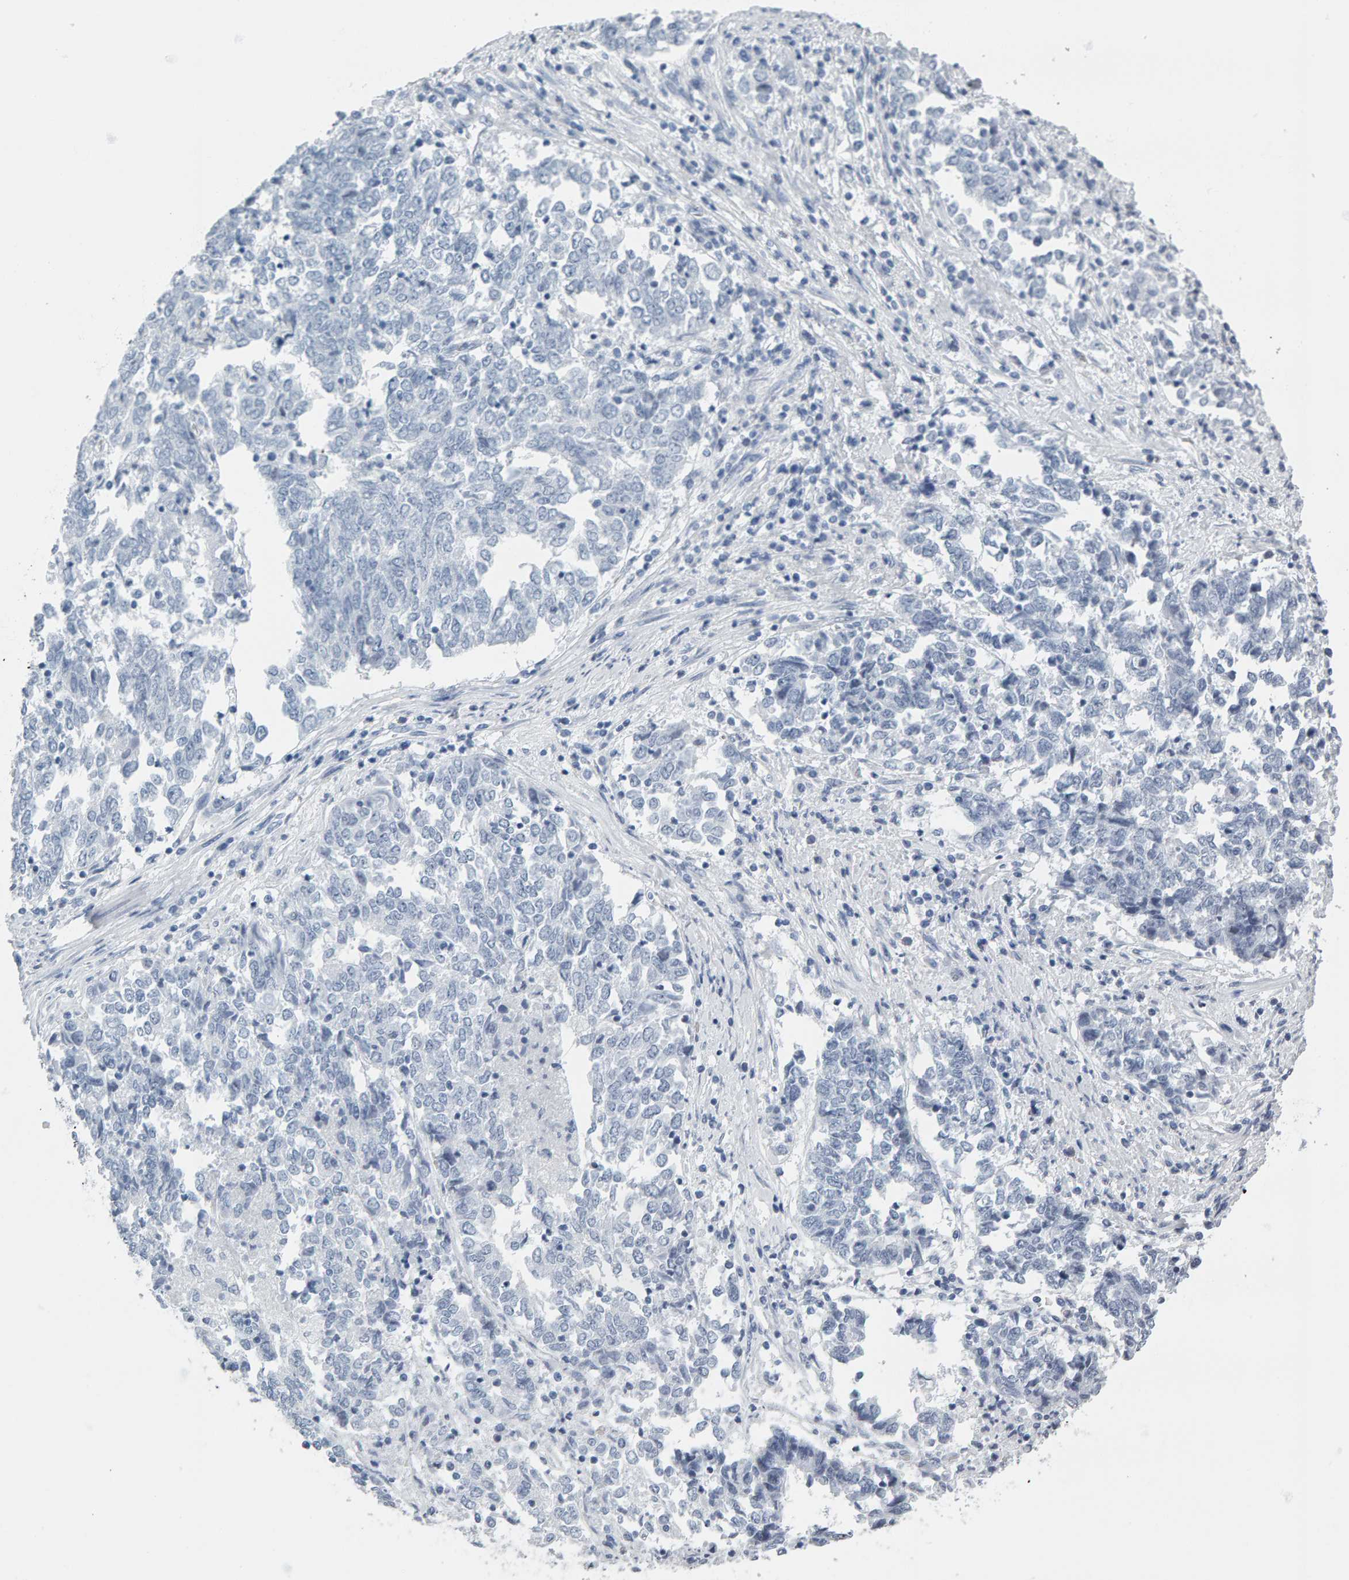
{"staining": {"intensity": "negative", "quantity": "none", "location": "none"}, "tissue": "endometrial cancer", "cell_type": "Tumor cells", "image_type": "cancer", "snomed": [{"axis": "morphology", "description": "Adenocarcinoma, NOS"}, {"axis": "topography", "description": "Endometrium"}], "caption": "DAB (3,3'-diaminobenzidine) immunohistochemical staining of endometrial adenocarcinoma reveals no significant positivity in tumor cells. (DAB IHC, high magnification).", "gene": "SPACA3", "patient": {"sex": "female", "age": 80}}